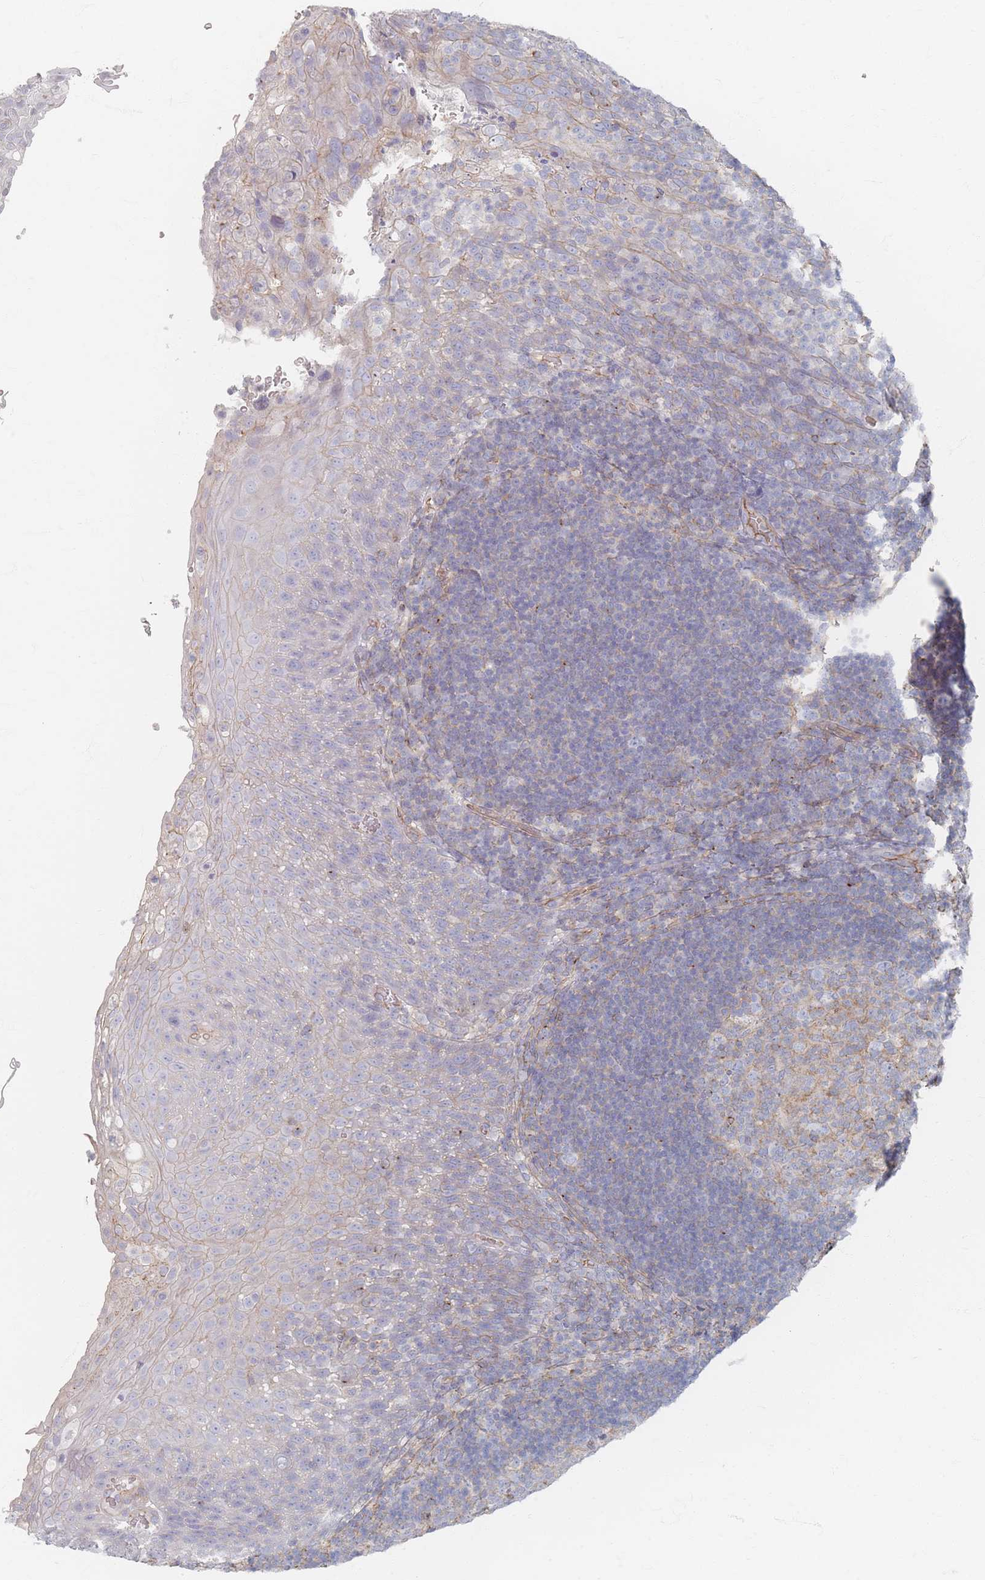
{"staining": {"intensity": "weak", "quantity": "<25%", "location": "cytoplasmic/membranous"}, "tissue": "tonsil", "cell_type": "Germinal center cells", "image_type": "normal", "snomed": [{"axis": "morphology", "description": "Normal tissue, NOS"}, {"axis": "topography", "description": "Tonsil"}], "caption": "DAB immunohistochemical staining of normal human tonsil exhibits no significant expression in germinal center cells. (Brightfield microscopy of DAB IHC at high magnification).", "gene": "GNB1", "patient": {"sex": "male", "age": 17}}